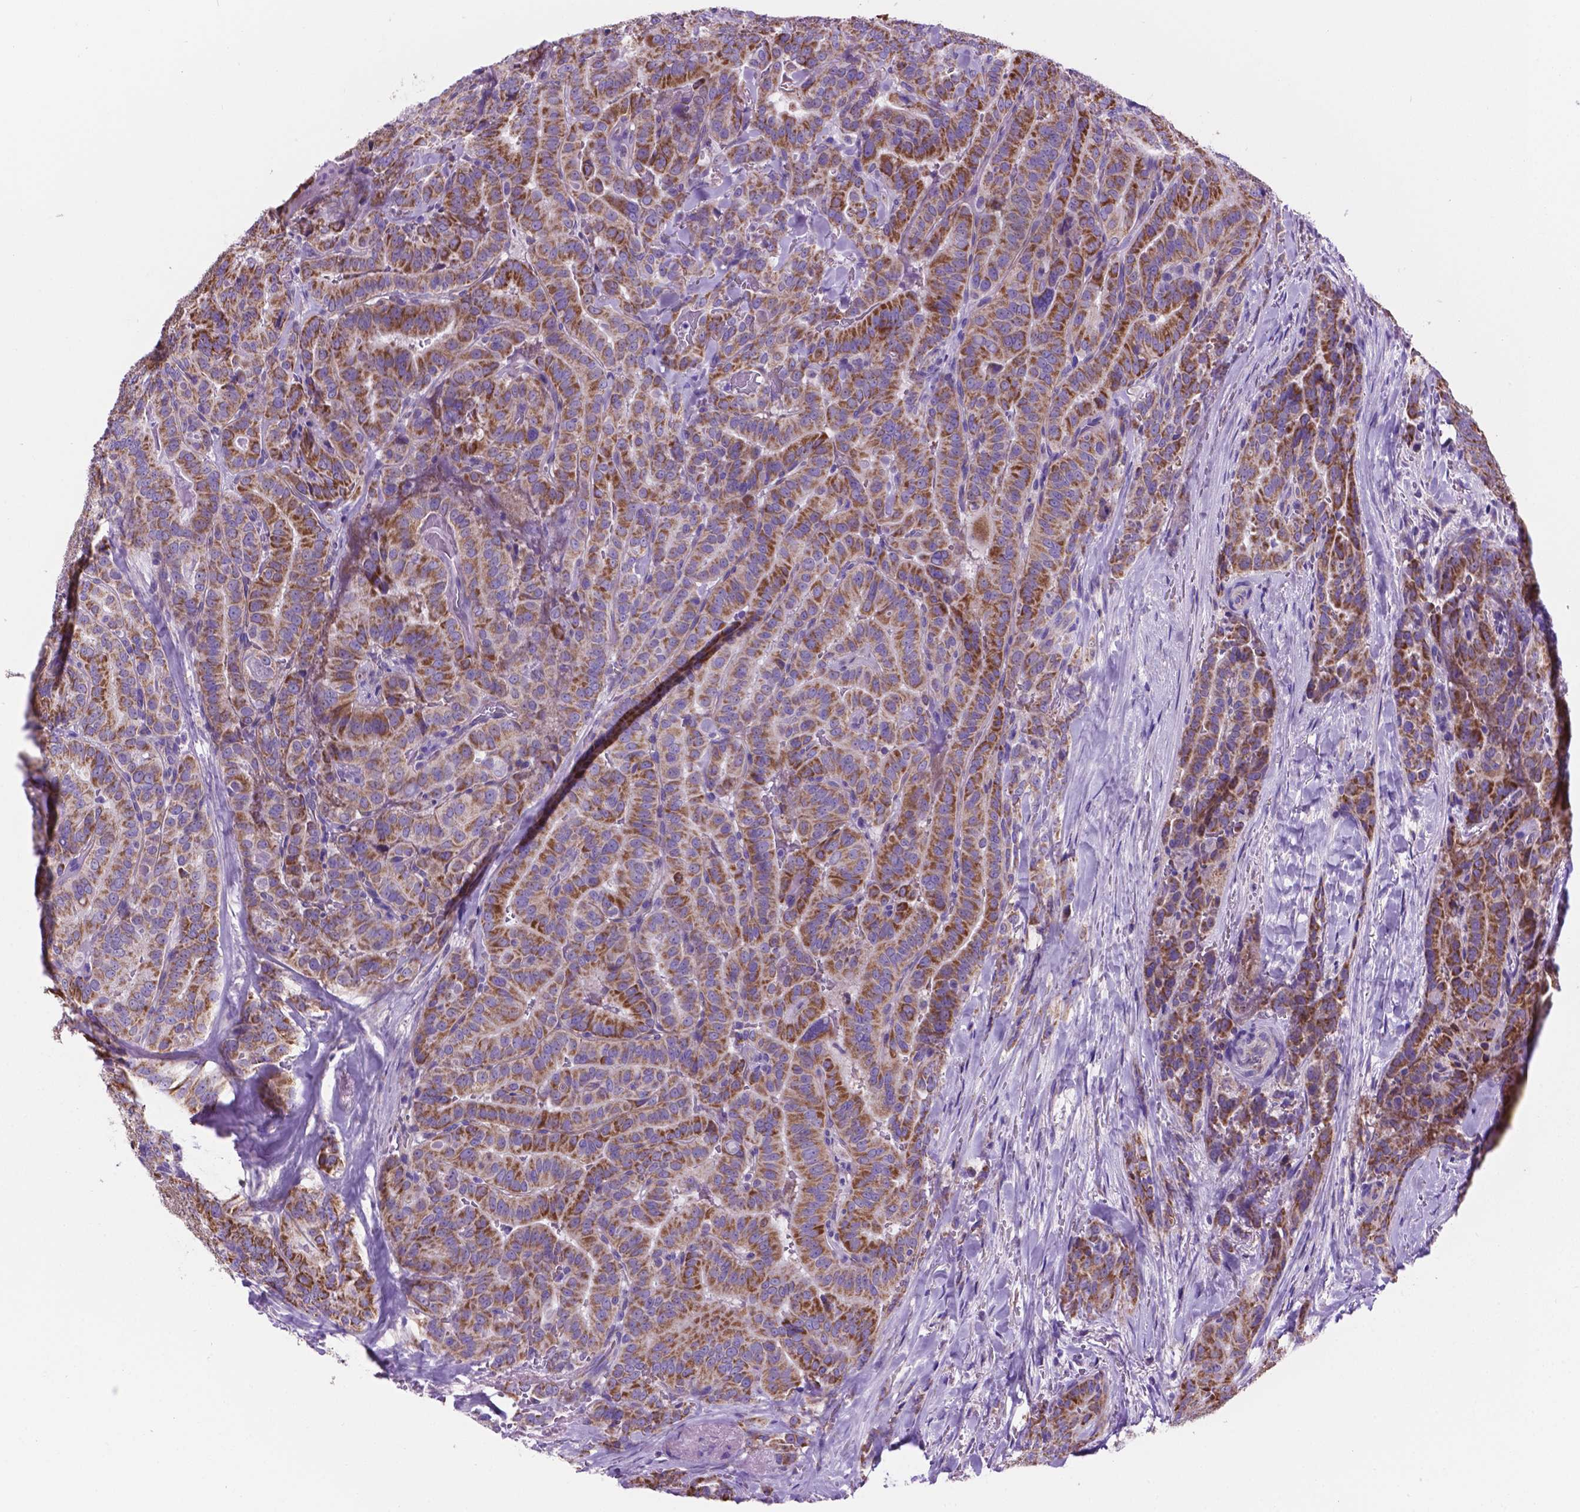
{"staining": {"intensity": "moderate", "quantity": ">75%", "location": "cytoplasmic/membranous"}, "tissue": "thyroid cancer", "cell_type": "Tumor cells", "image_type": "cancer", "snomed": [{"axis": "morphology", "description": "Papillary adenocarcinoma, NOS"}, {"axis": "topography", "description": "Thyroid gland"}], "caption": "A medium amount of moderate cytoplasmic/membranous expression is present in about >75% of tumor cells in thyroid papillary adenocarcinoma tissue. Immunohistochemistry (ihc) stains the protein in brown and the nuclei are stained blue.", "gene": "TMEM121B", "patient": {"sex": "male", "age": 61}}